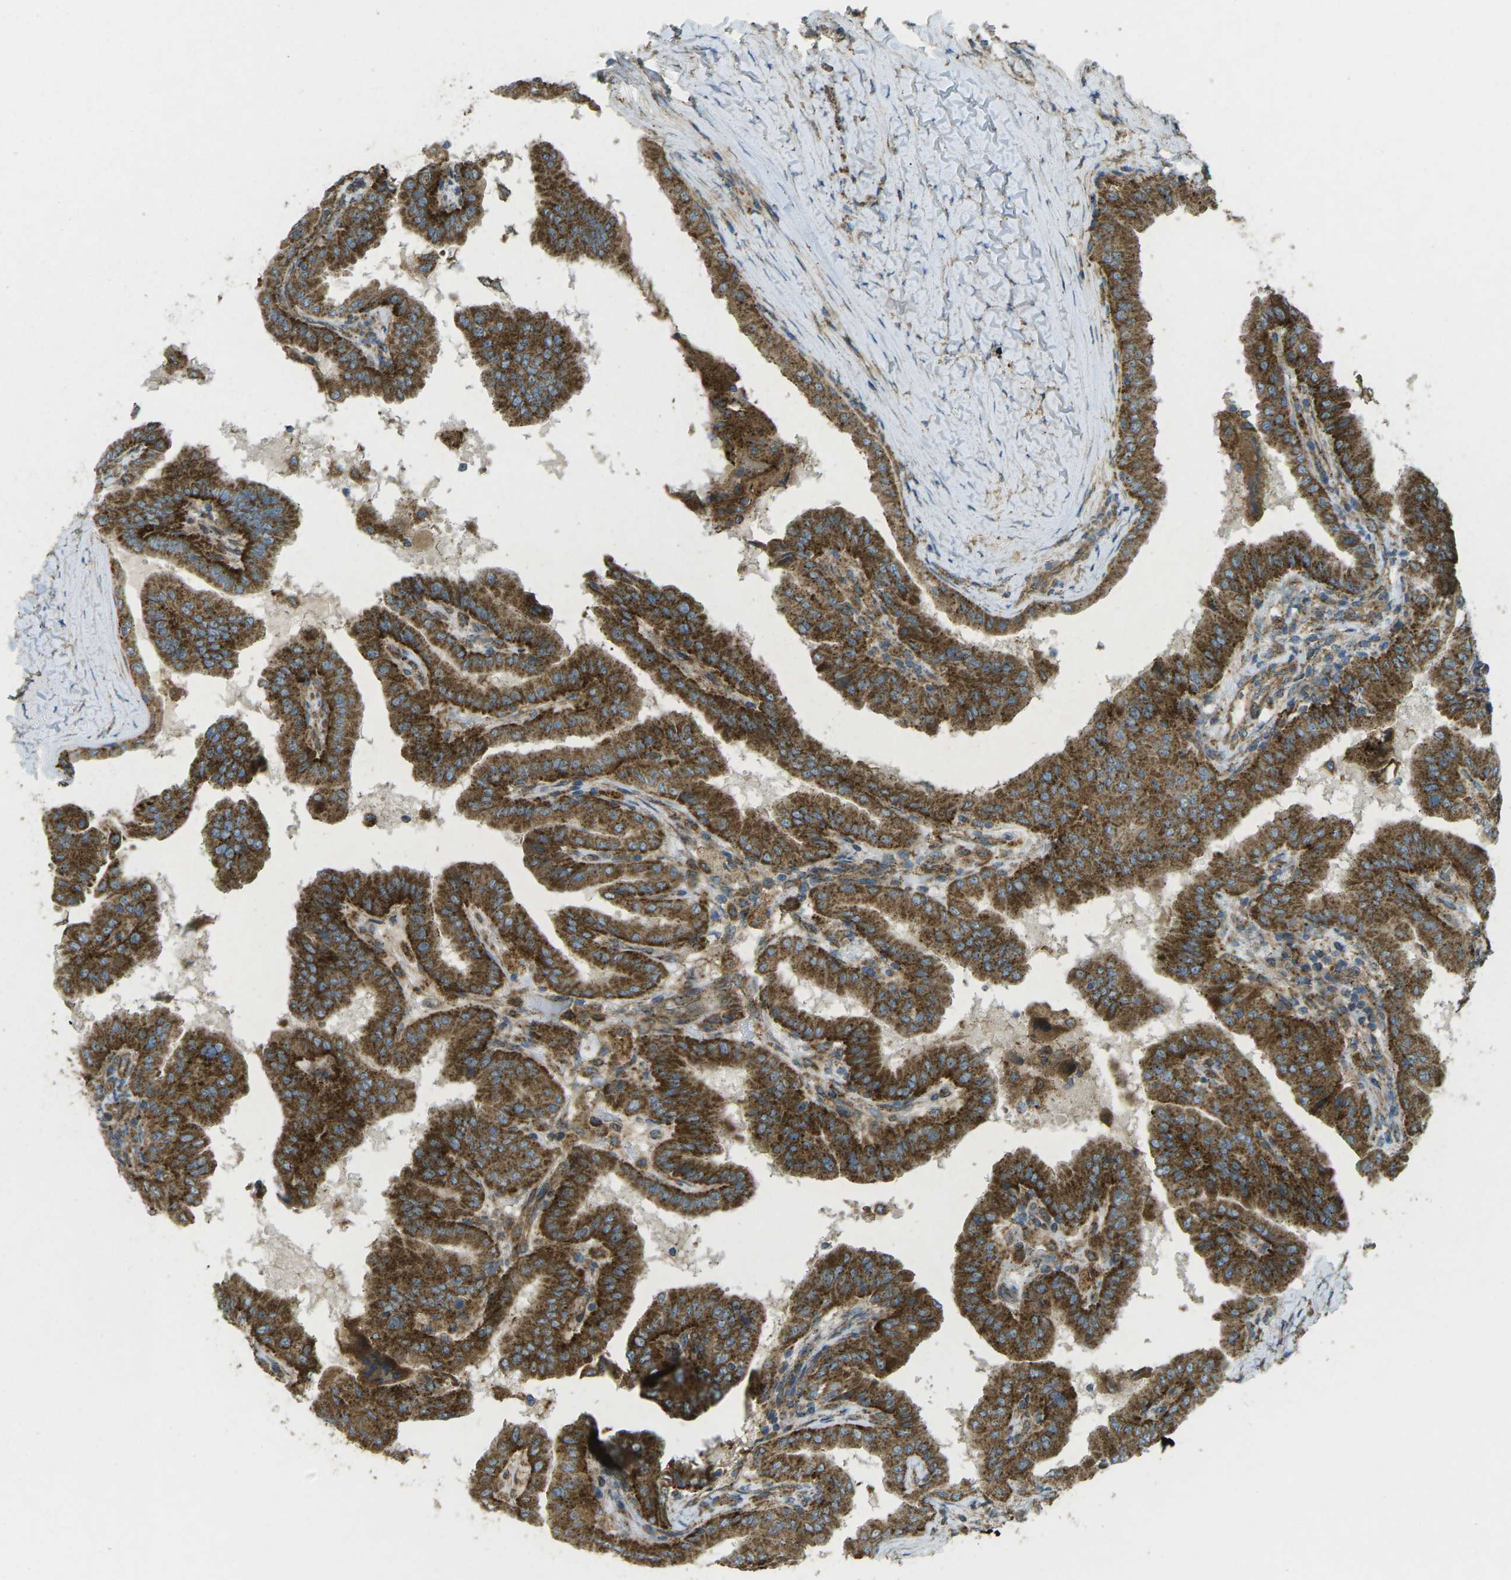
{"staining": {"intensity": "strong", "quantity": ">75%", "location": "cytoplasmic/membranous"}, "tissue": "thyroid cancer", "cell_type": "Tumor cells", "image_type": "cancer", "snomed": [{"axis": "morphology", "description": "Papillary adenocarcinoma, NOS"}, {"axis": "topography", "description": "Thyroid gland"}], "caption": "IHC (DAB) staining of human thyroid papillary adenocarcinoma shows strong cytoplasmic/membranous protein staining in about >75% of tumor cells.", "gene": "CHMP3", "patient": {"sex": "male", "age": 33}}